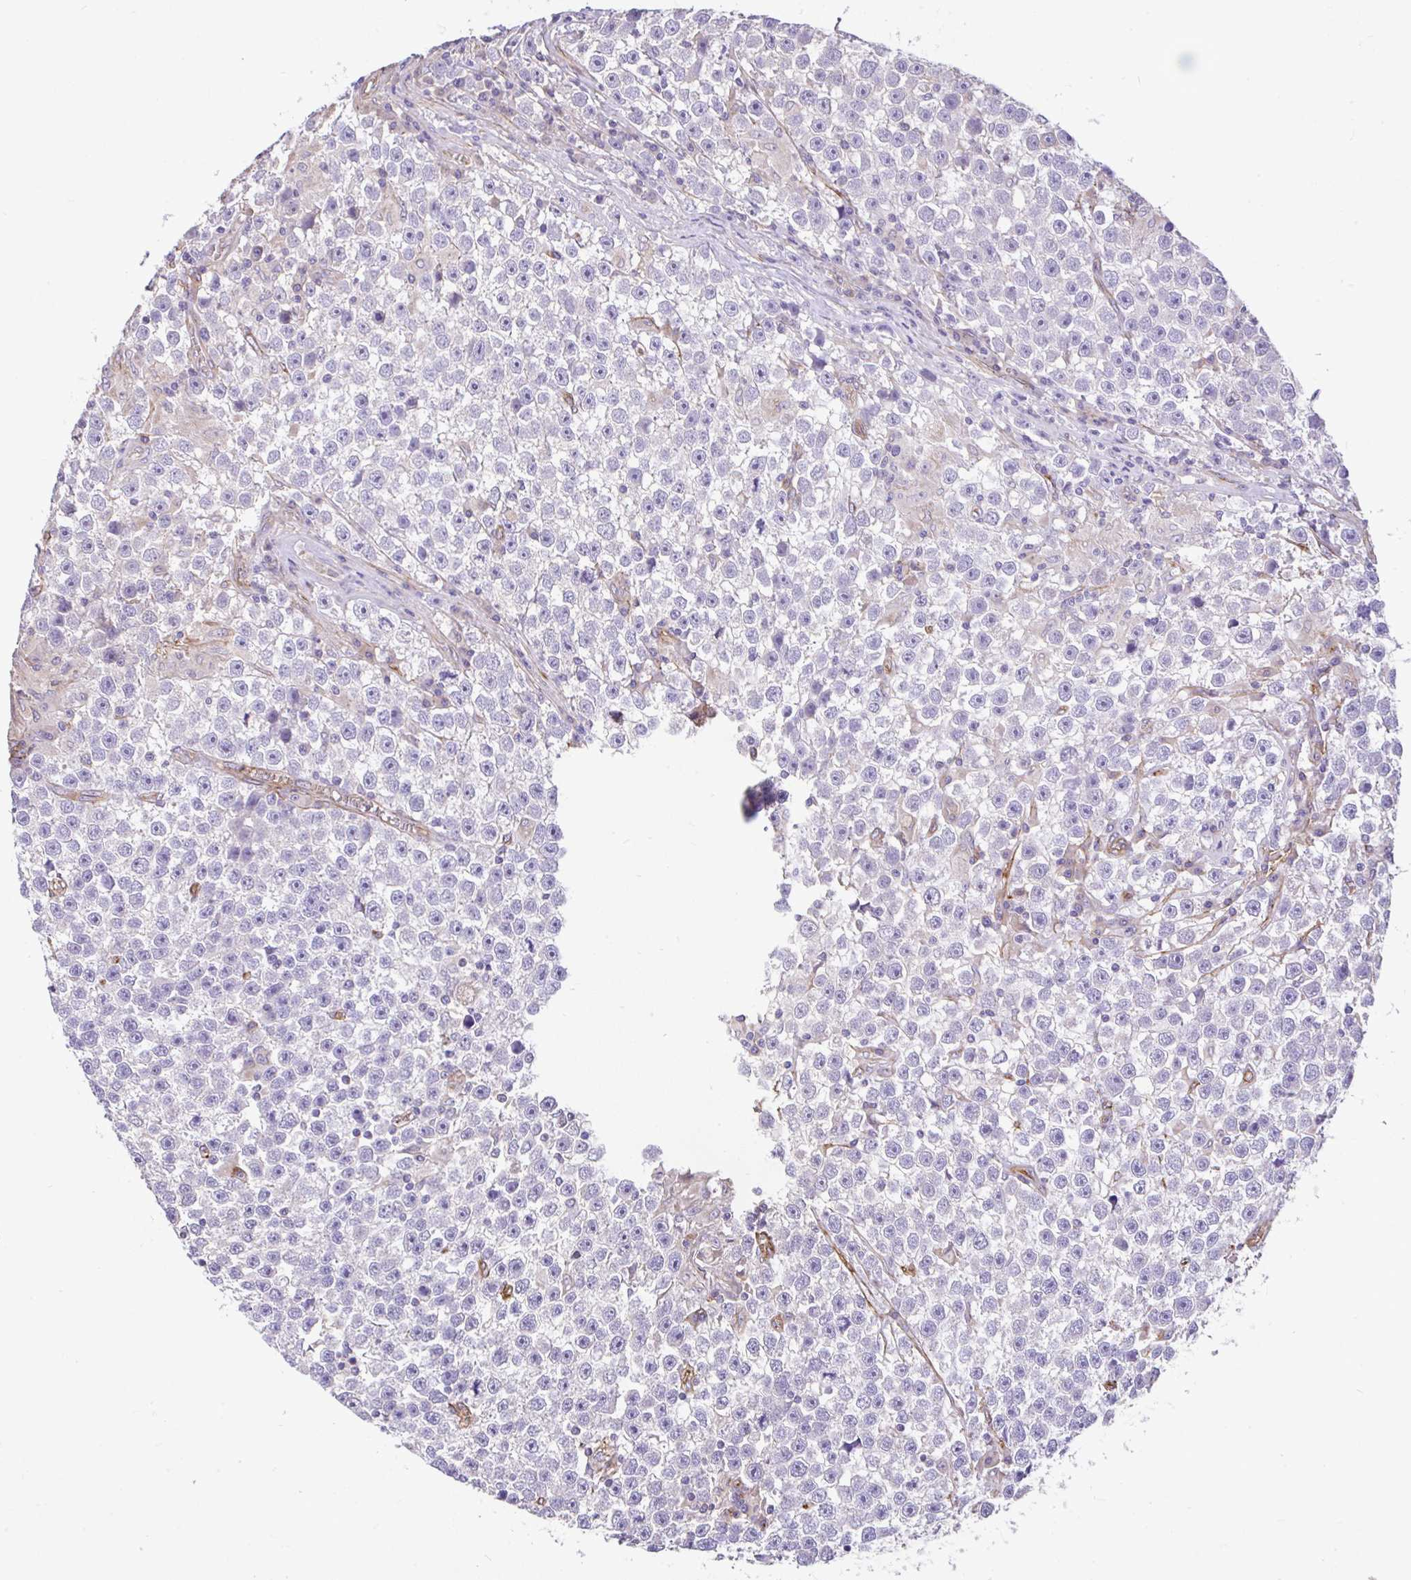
{"staining": {"intensity": "negative", "quantity": "none", "location": "none"}, "tissue": "testis cancer", "cell_type": "Tumor cells", "image_type": "cancer", "snomed": [{"axis": "morphology", "description": "Seminoma, NOS"}, {"axis": "topography", "description": "Testis"}], "caption": "Protein analysis of testis seminoma exhibits no significant positivity in tumor cells.", "gene": "PTPRK", "patient": {"sex": "male", "age": 31}}